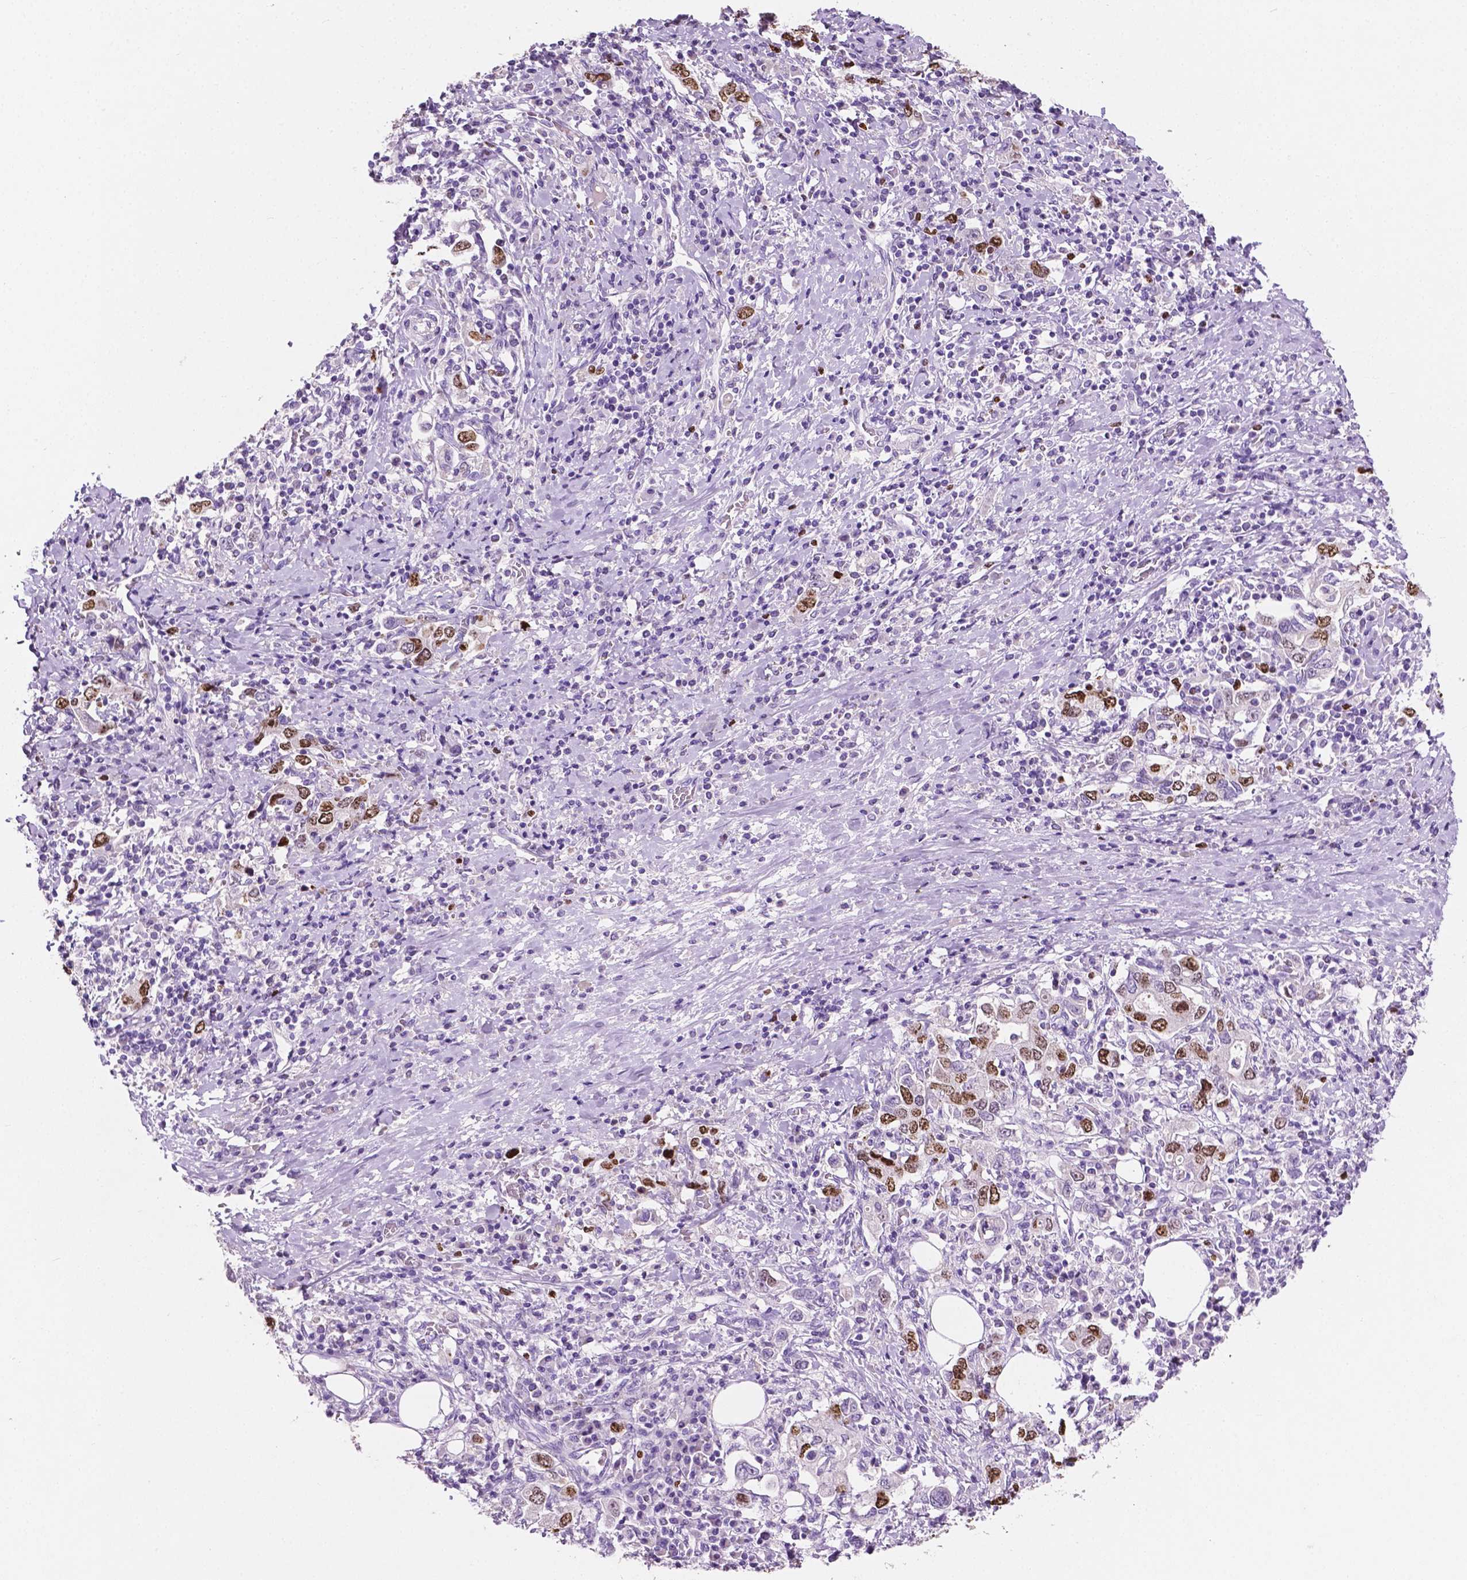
{"staining": {"intensity": "moderate", "quantity": ">75%", "location": "nuclear"}, "tissue": "stomach cancer", "cell_type": "Tumor cells", "image_type": "cancer", "snomed": [{"axis": "morphology", "description": "Adenocarcinoma, NOS"}, {"axis": "topography", "description": "Stomach, upper"}, {"axis": "topography", "description": "Stomach"}], "caption": "Brown immunohistochemical staining in human stomach cancer reveals moderate nuclear positivity in approximately >75% of tumor cells.", "gene": "SIAH2", "patient": {"sex": "male", "age": 62}}